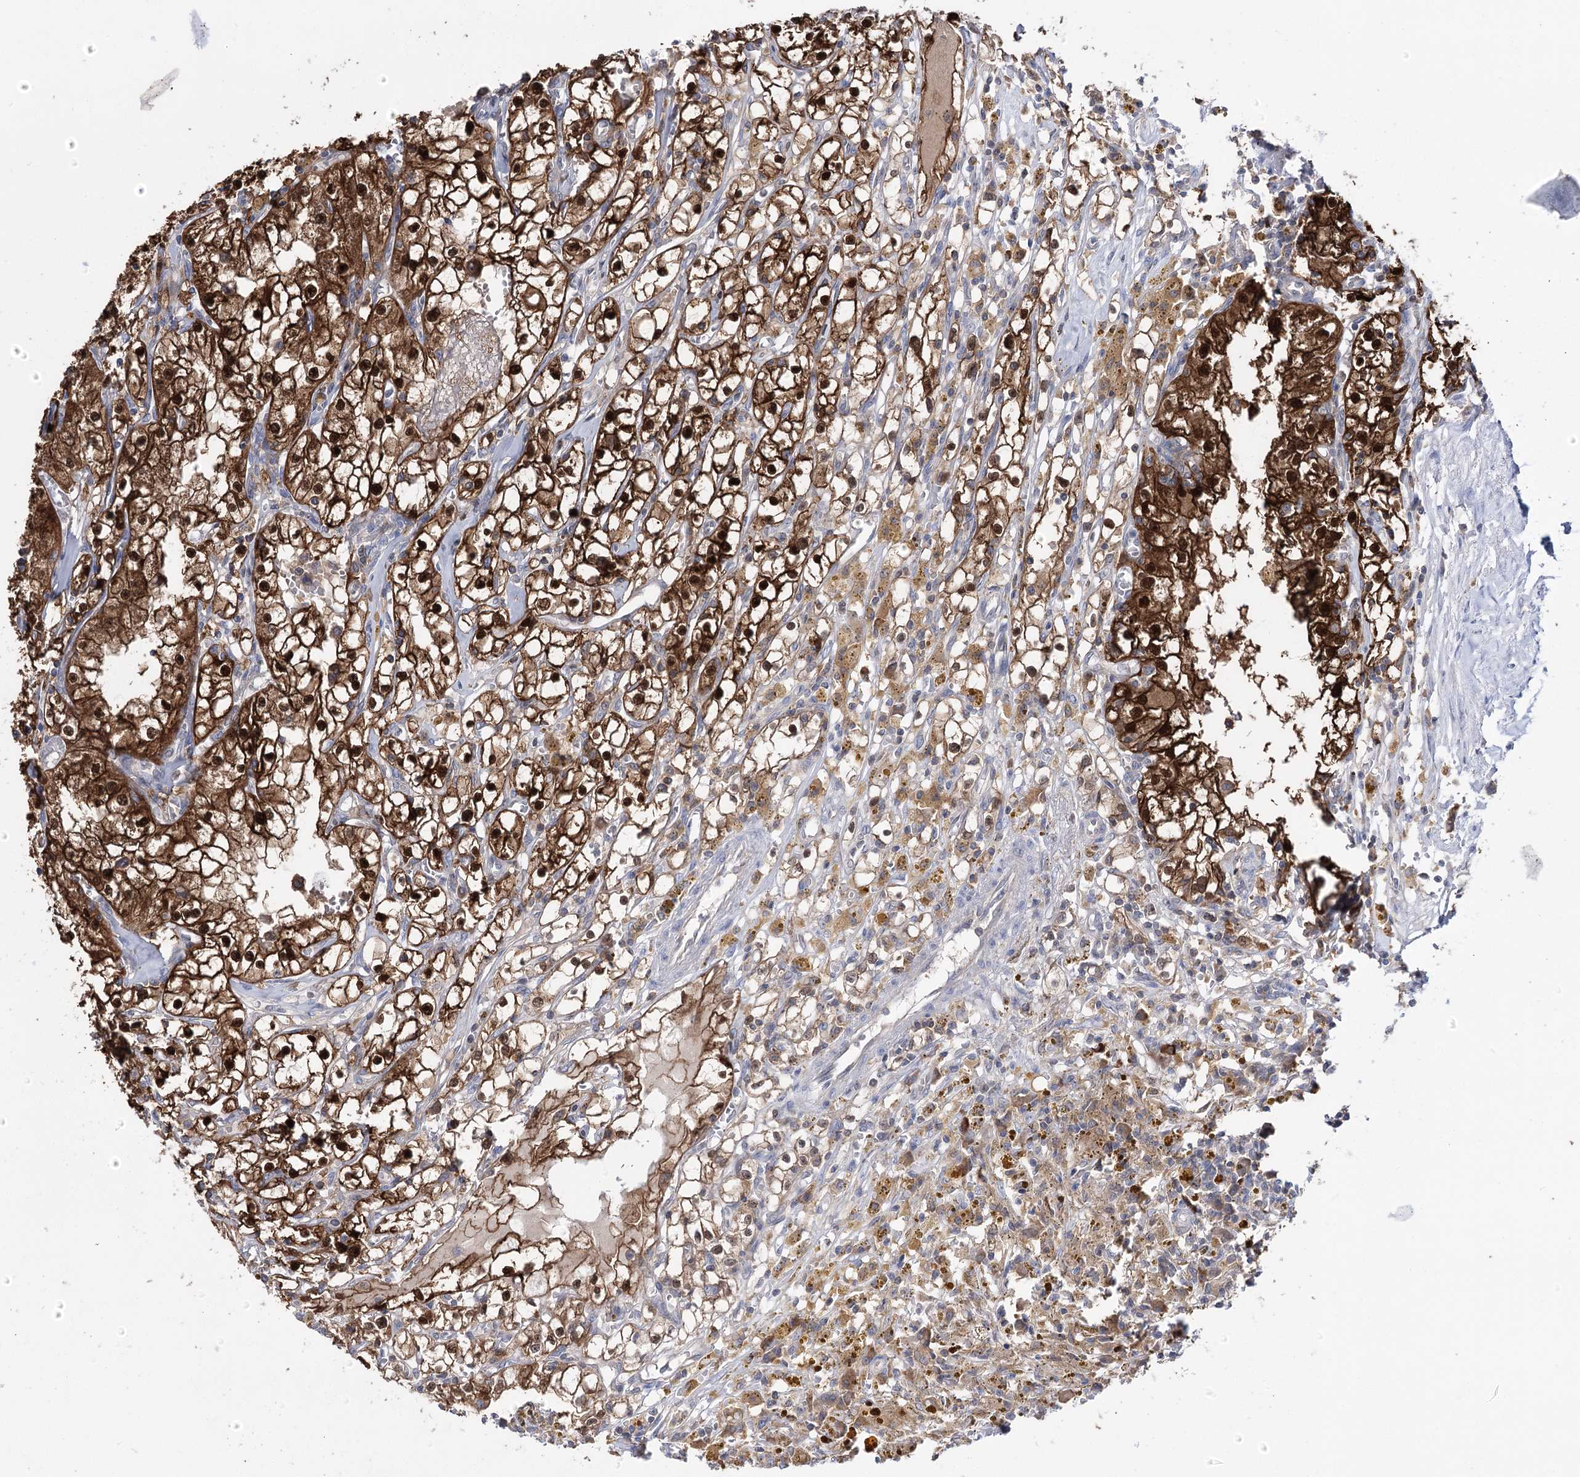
{"staining": {"intensity": "strong", "quantity": ">75%", "location": "cytoplasmic/membranous,nuclear"}, "tissue": "renal cancer", "cell_type": "Tumor cells", "image_type": "cancer", "snomed": [{"axis": "morphology", "description": "Adenocarcinoma, NOS"}, {"axis": "topography", "description": "Kidney"}], "caption": "Renal adenocarcinoma stained for a protein (brown) demonstrates strong cytoplasmic/membranous and nuclear positive positivity in about >75% of tumor cells.", "gene": "PTER", "patient": {"sex": "male", "age": 56}}